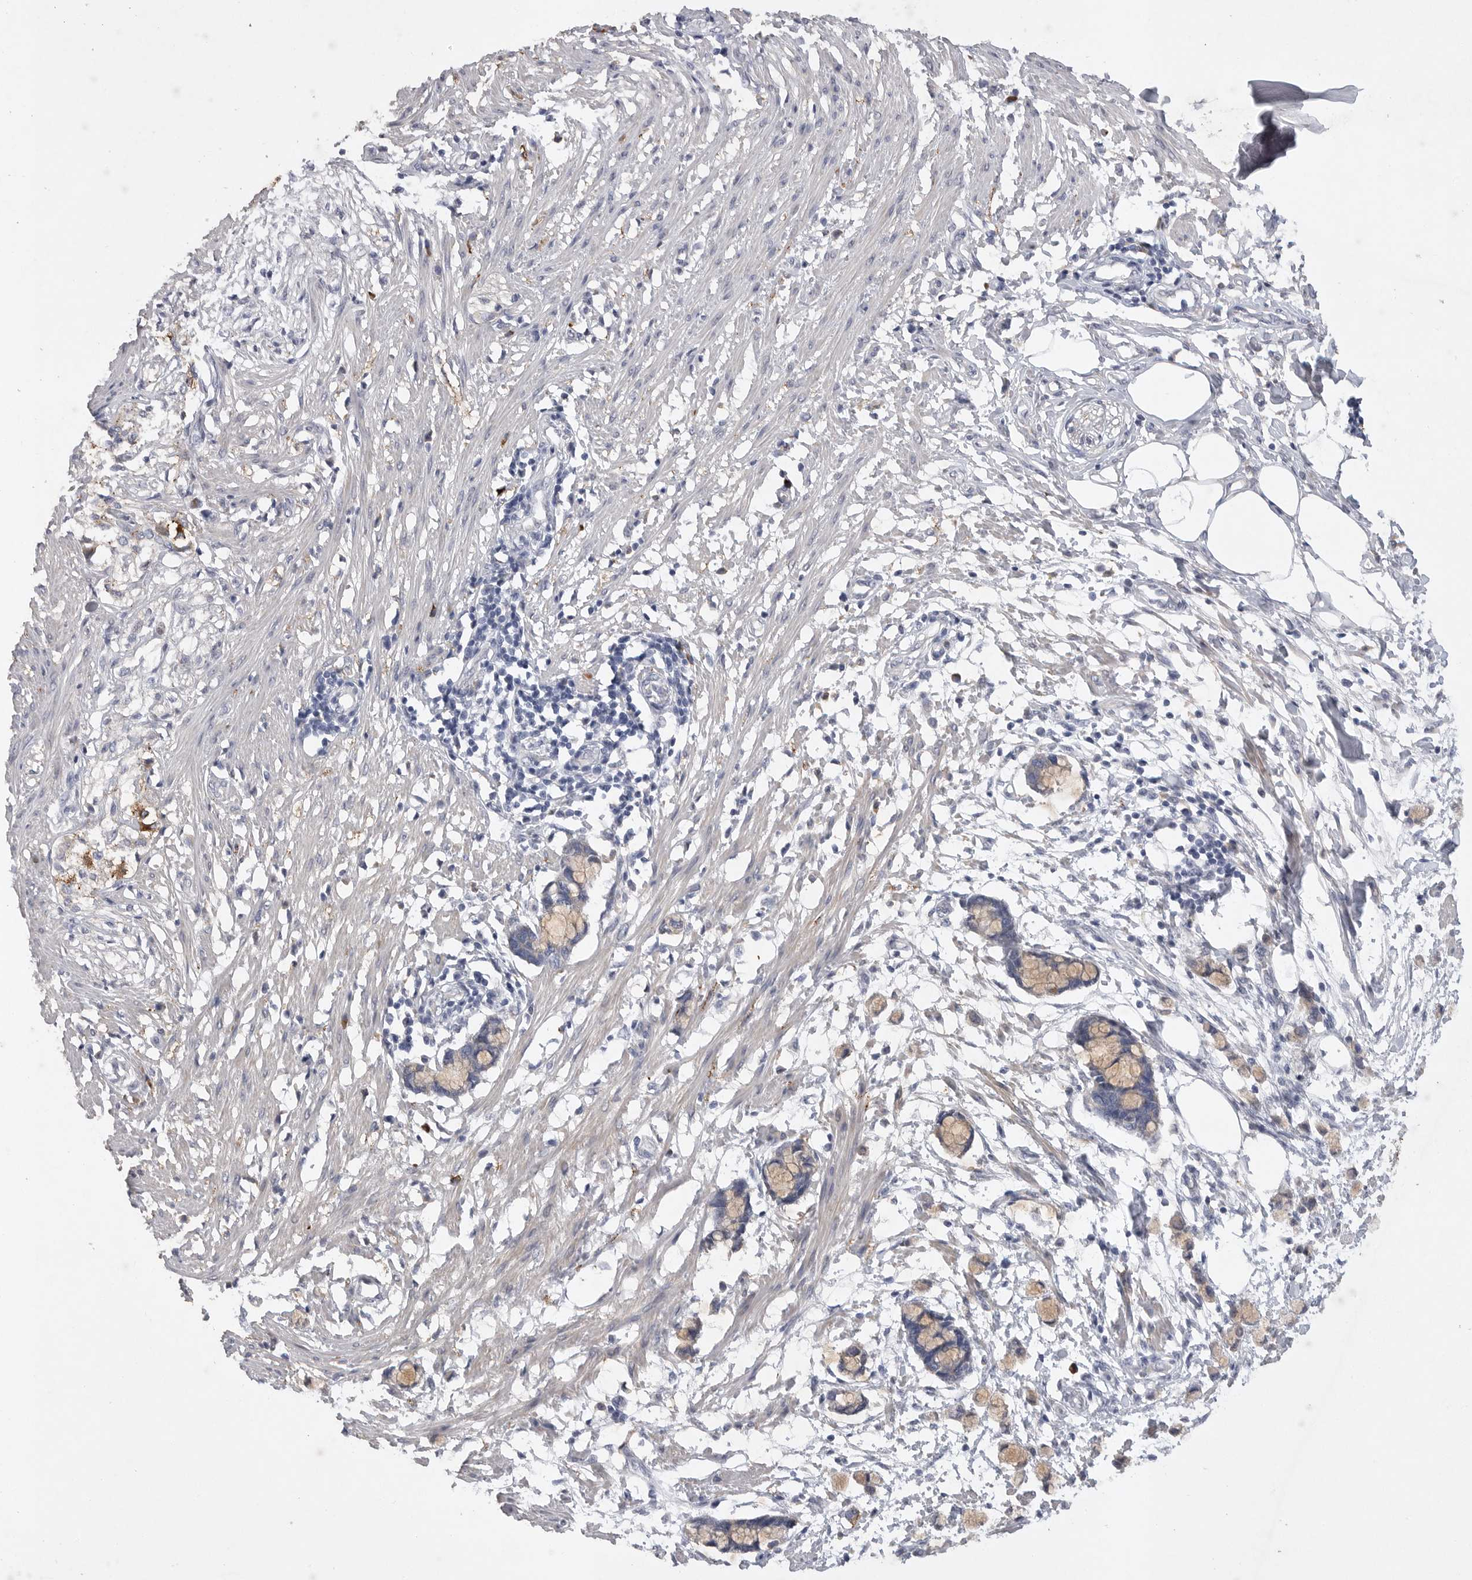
{"staining": {"intensity": "weak", "quantity": "25%-75%", "location": "cytoplasmic/membranous"}, "tissue": "smooth muscle", "cell_type": "Smooth muscle cells", "image_type": "normal", "snomed": [{"axis": "morphology", "description": "Normal tissue, NOS"}, {"axis": "morphology", "description": "Adenocarcinoma, NOS"}, {"axis": "topography", "description": "Smooth muscle"}, {"axis": "topography", "description": "Colon"}], "caption": "Smooth muscle stained for a protein exhibits weak cytoplasmic/membranous positivity in smooth muscle cells.", "gene": "EDEM3", "patient": {"sex": "male", "age": 14}}